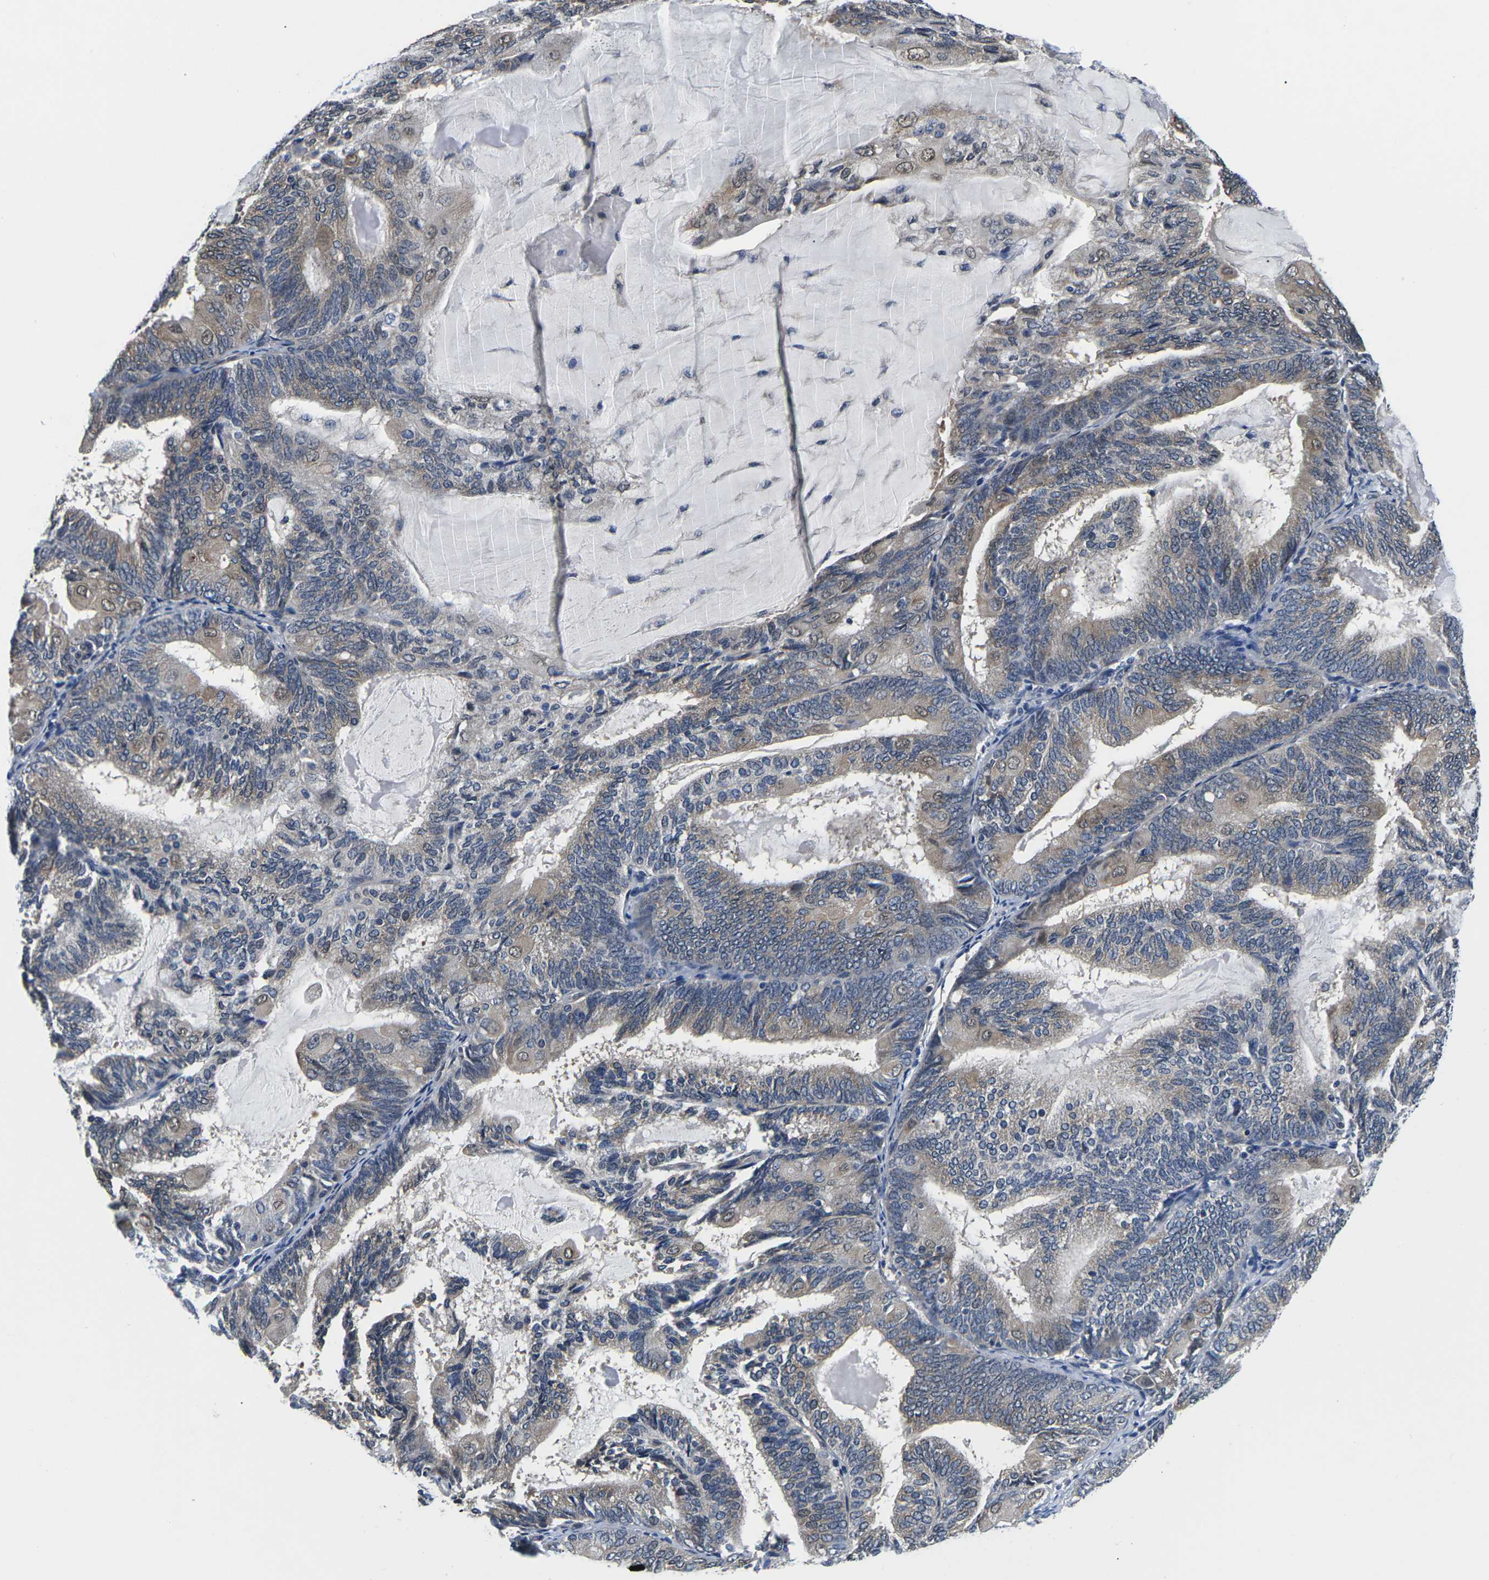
{"staining": {"intensity": "weak", "quantity": "<25%", "location": "cytoplasmic/membranous"}, "tissue": "endometrial cancer", "cell_type": "Tumor cells", "image_type": "cancer", "snomed": [{"axis": "morphology", "description": "Adenocarcinoma, NOS"}, {"axis": "topography", "description": "Endometrium"}], "caption": "A micrograph of endometrial cancer stained for a protein exhibits no brown staining in tumor cells.", "gene": "SNX10", "patient": {"sex": "female", "age": 81}}